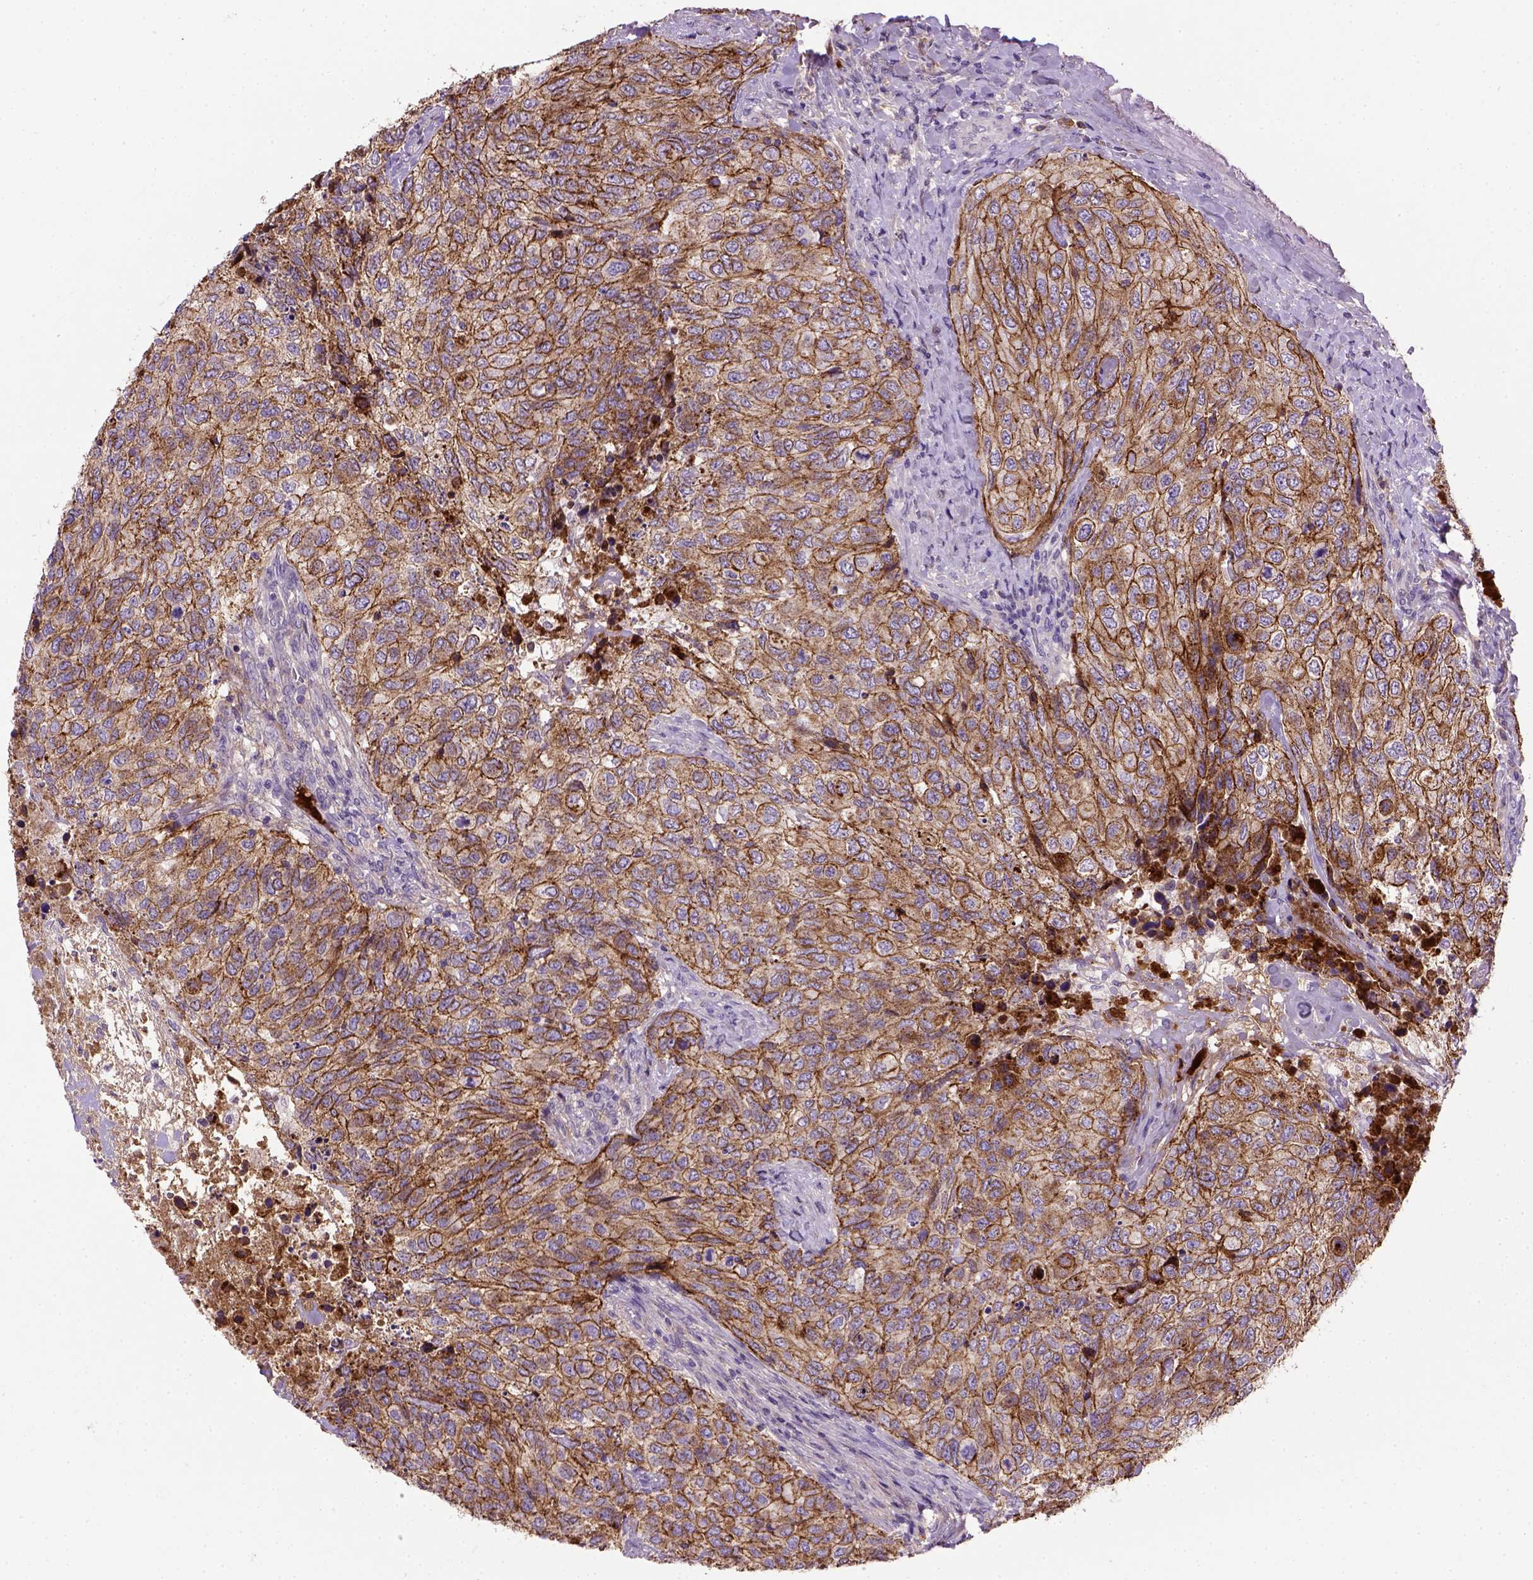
{"staining": {"intensity": "strong", "quantity": ">75%", "location": "cytoplasmic/membranous"}, "tissue": "urothelial cancer", "cell_type": "Tumor cells", "image_type": "cancer", "snomed": [{"axis": "morphology", "description": "Urothelial carcinoma, High grade"}, {"axis": "topography", "description": "Urinary bladder"}], "caption": "A brown stain highlights strong cytoplasmic/membranous positivity of a protein in human high-grade urothelial carcinoma tumor cells.", "gene": "CDH1", "patient": {"sex": "female", "age": 78}}